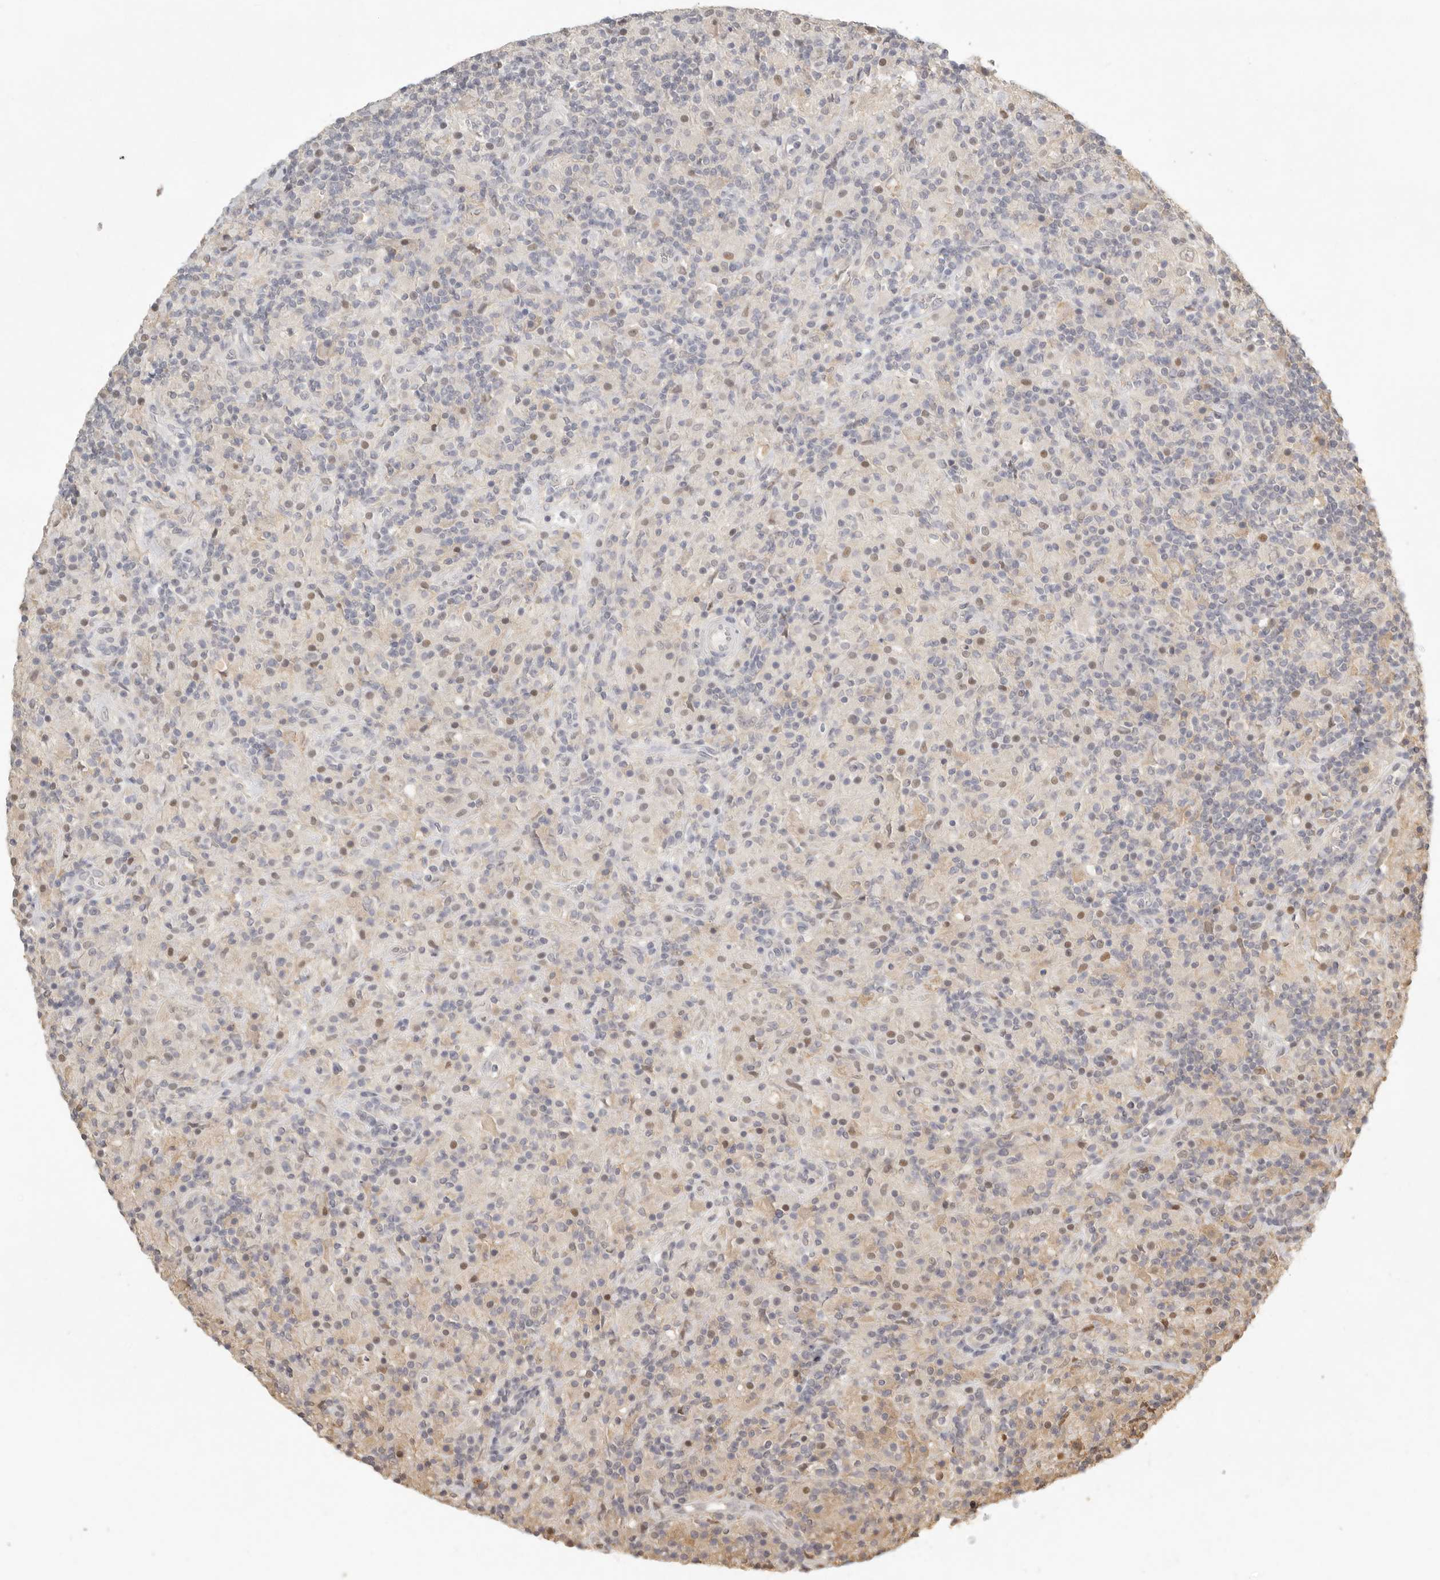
{"staining": {"intensity": "weak", "quantity": ">75%", "location": "nuclear"}, "tissue": "lymphoma", "cell_type": "Tumor cells", "image_type": "cancer", "snomed": [{"axis": "morphology", "description": "Hodgkin's disease, NOS"}, {"axis": "topography", "description": "Lymph node"}], "caption": "Hodgkin's disease stained with DAB (3,3'-diaminobenzidine) immunohistochemistry reveals low levels of weak nuclear expression in about >75% of tumor cells.", "gene": "PSMA5", "patient": {"sex": "male", "age": 70}}